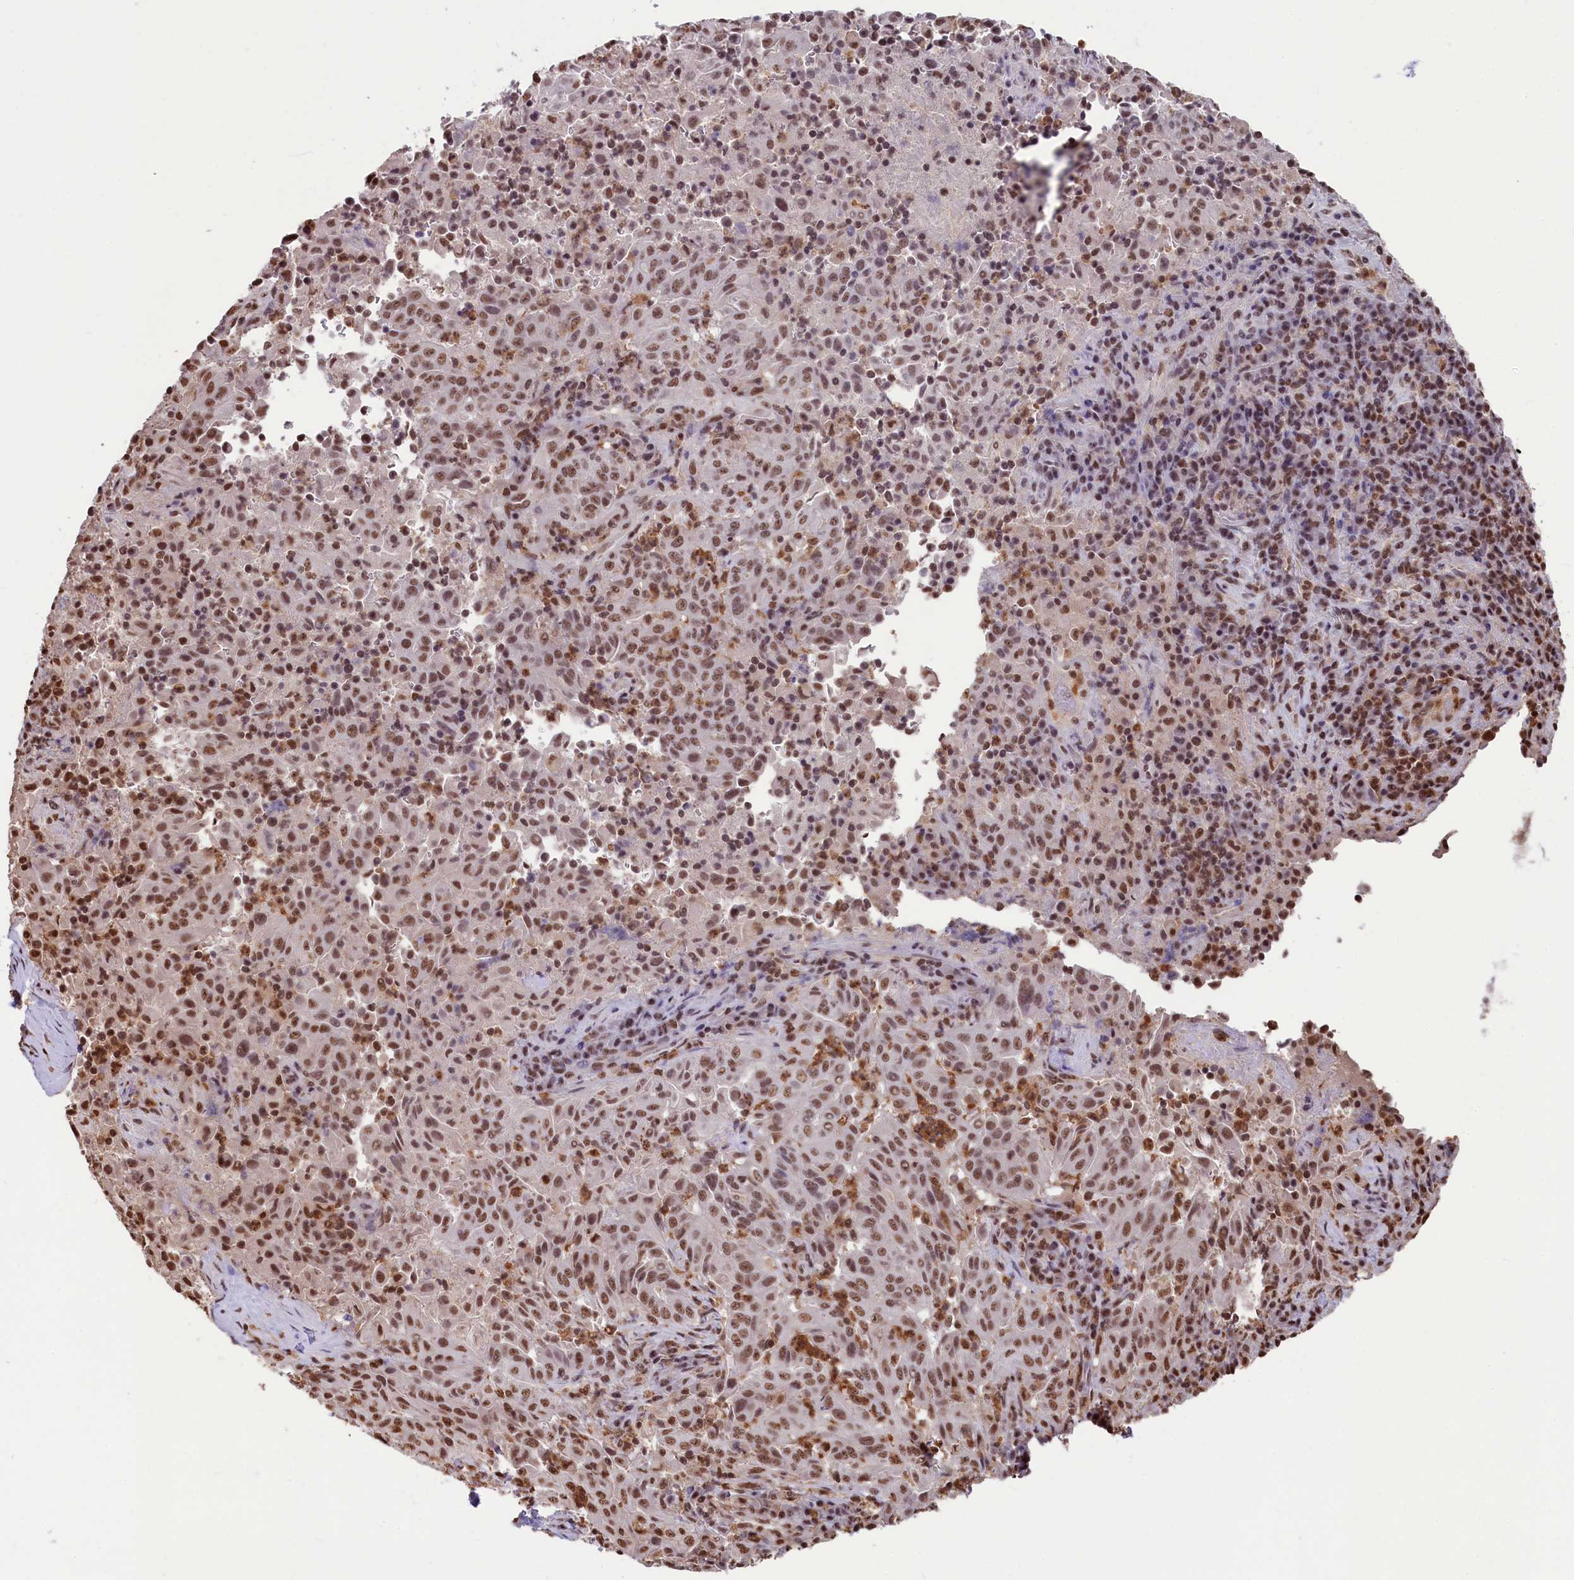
{"staining": {"intensity": "strong", "quantity": ">75%", "location": "nuclear"}, "tissue": "pancreatic cancer", "cell_type": "Tumor cells", "image_type": "cancer", "snomed": [{"axis": "morphology", "description": "Adenocarcinoma, NOS"}, {"axis": "topography", "description": "Pancreas"}], "caption": "Immunohistochemistry image of pancreatic adenocarcinoma stained for a protein (brown), which reveals high levels of strong nuclear staining in about >75% of tumor cells.", "gene": "SNRPD2", "patient": {"sex": "male", "age": 51}}